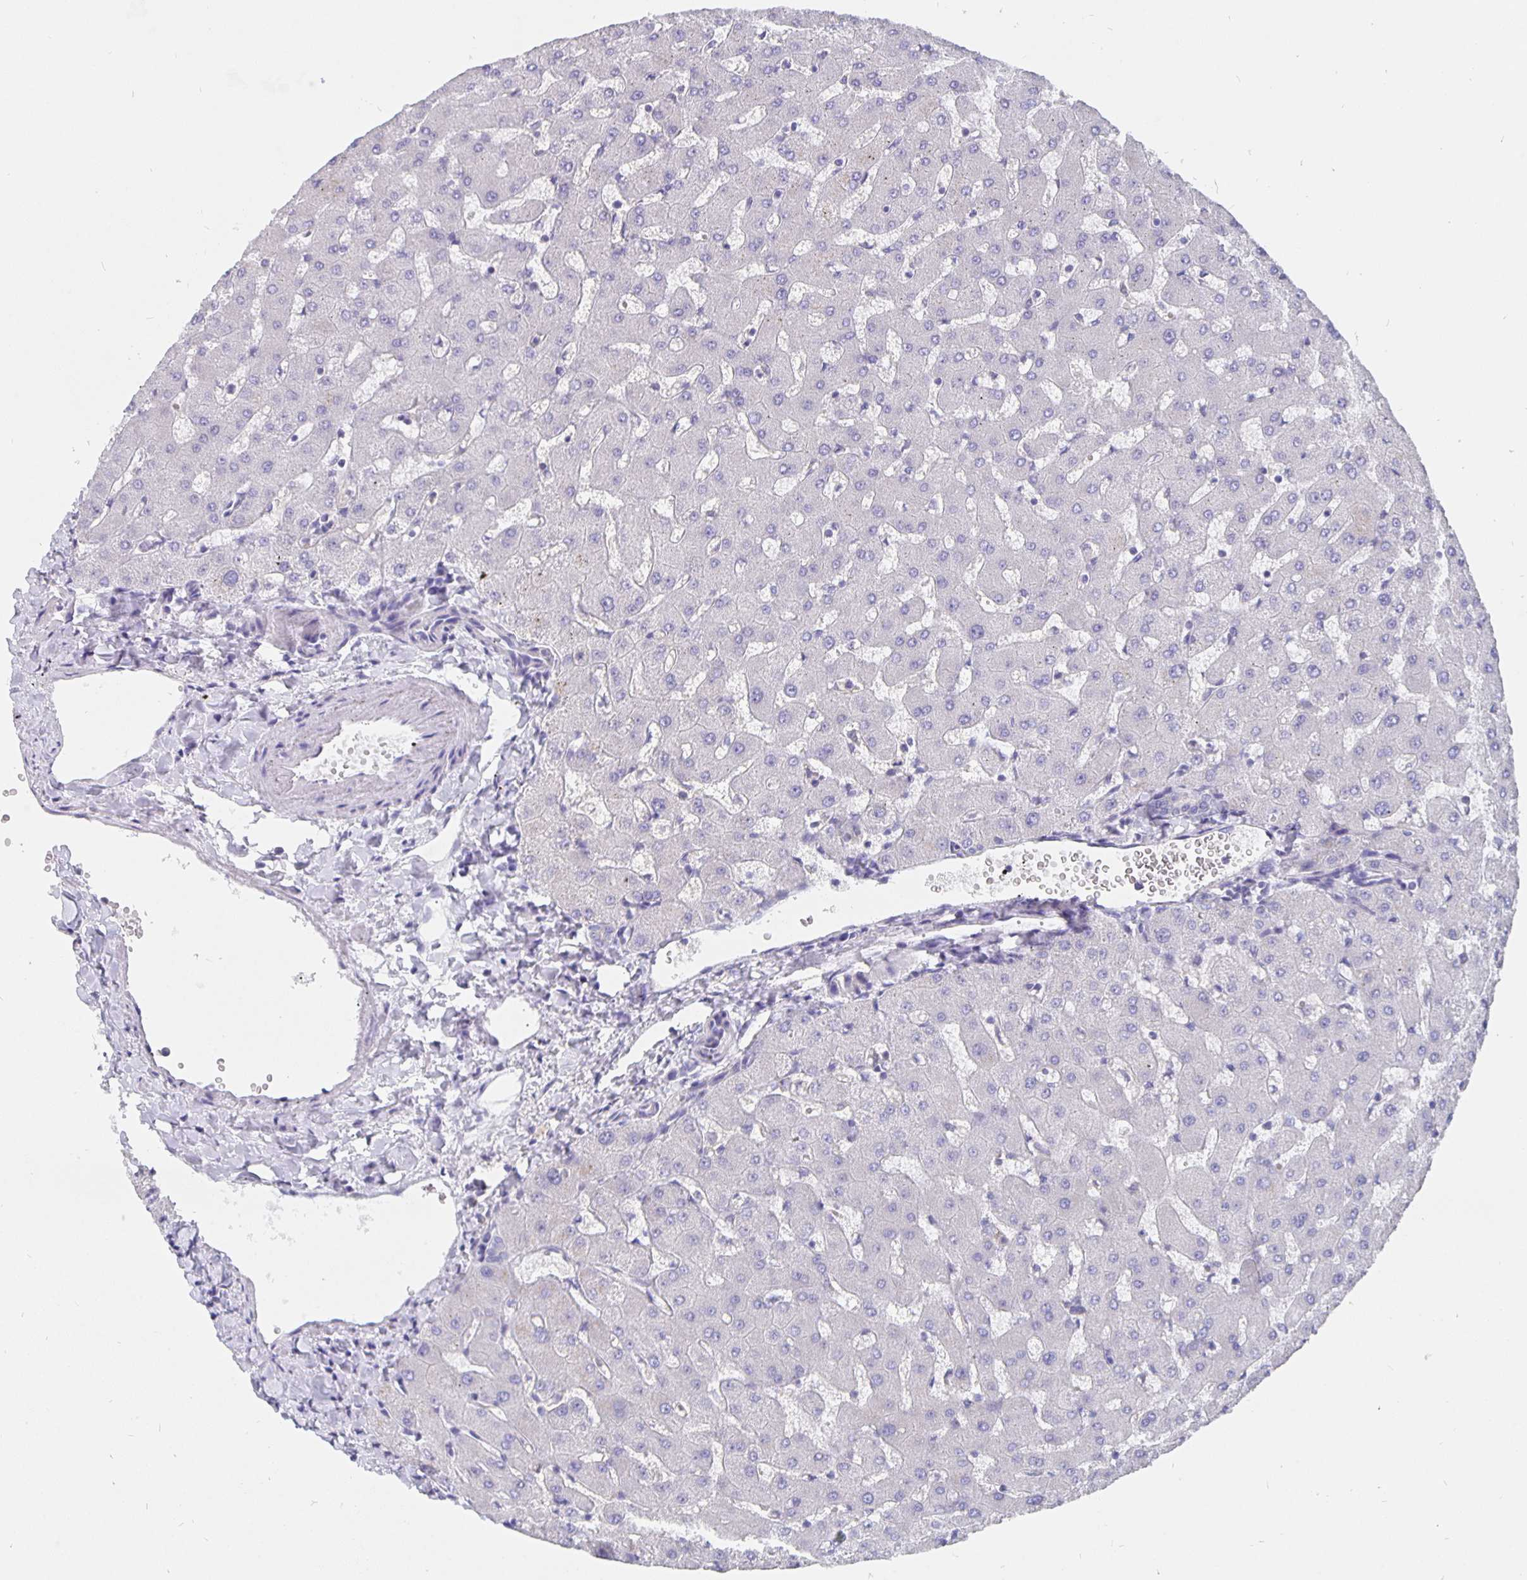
{"staining": {"intensity": "negative", "quantity": "none", "location": "none"}, "tissue": "liver", "cell_type": "Cholangiocytes", "image_type": "normal", "snomed": [{"axis": "morphology", "description": "Normal tissue, NOS"}, {"axis": "topography", "description": "Liver"}], "caption": "A photomicrograph of liver stained for a protein demonstrates no brown staining in cholangiocytes. (IHC, brightfield microscopy, high magnification).", "gene": "CFAP74", "patient": {"sex": "female", "age": 63}}